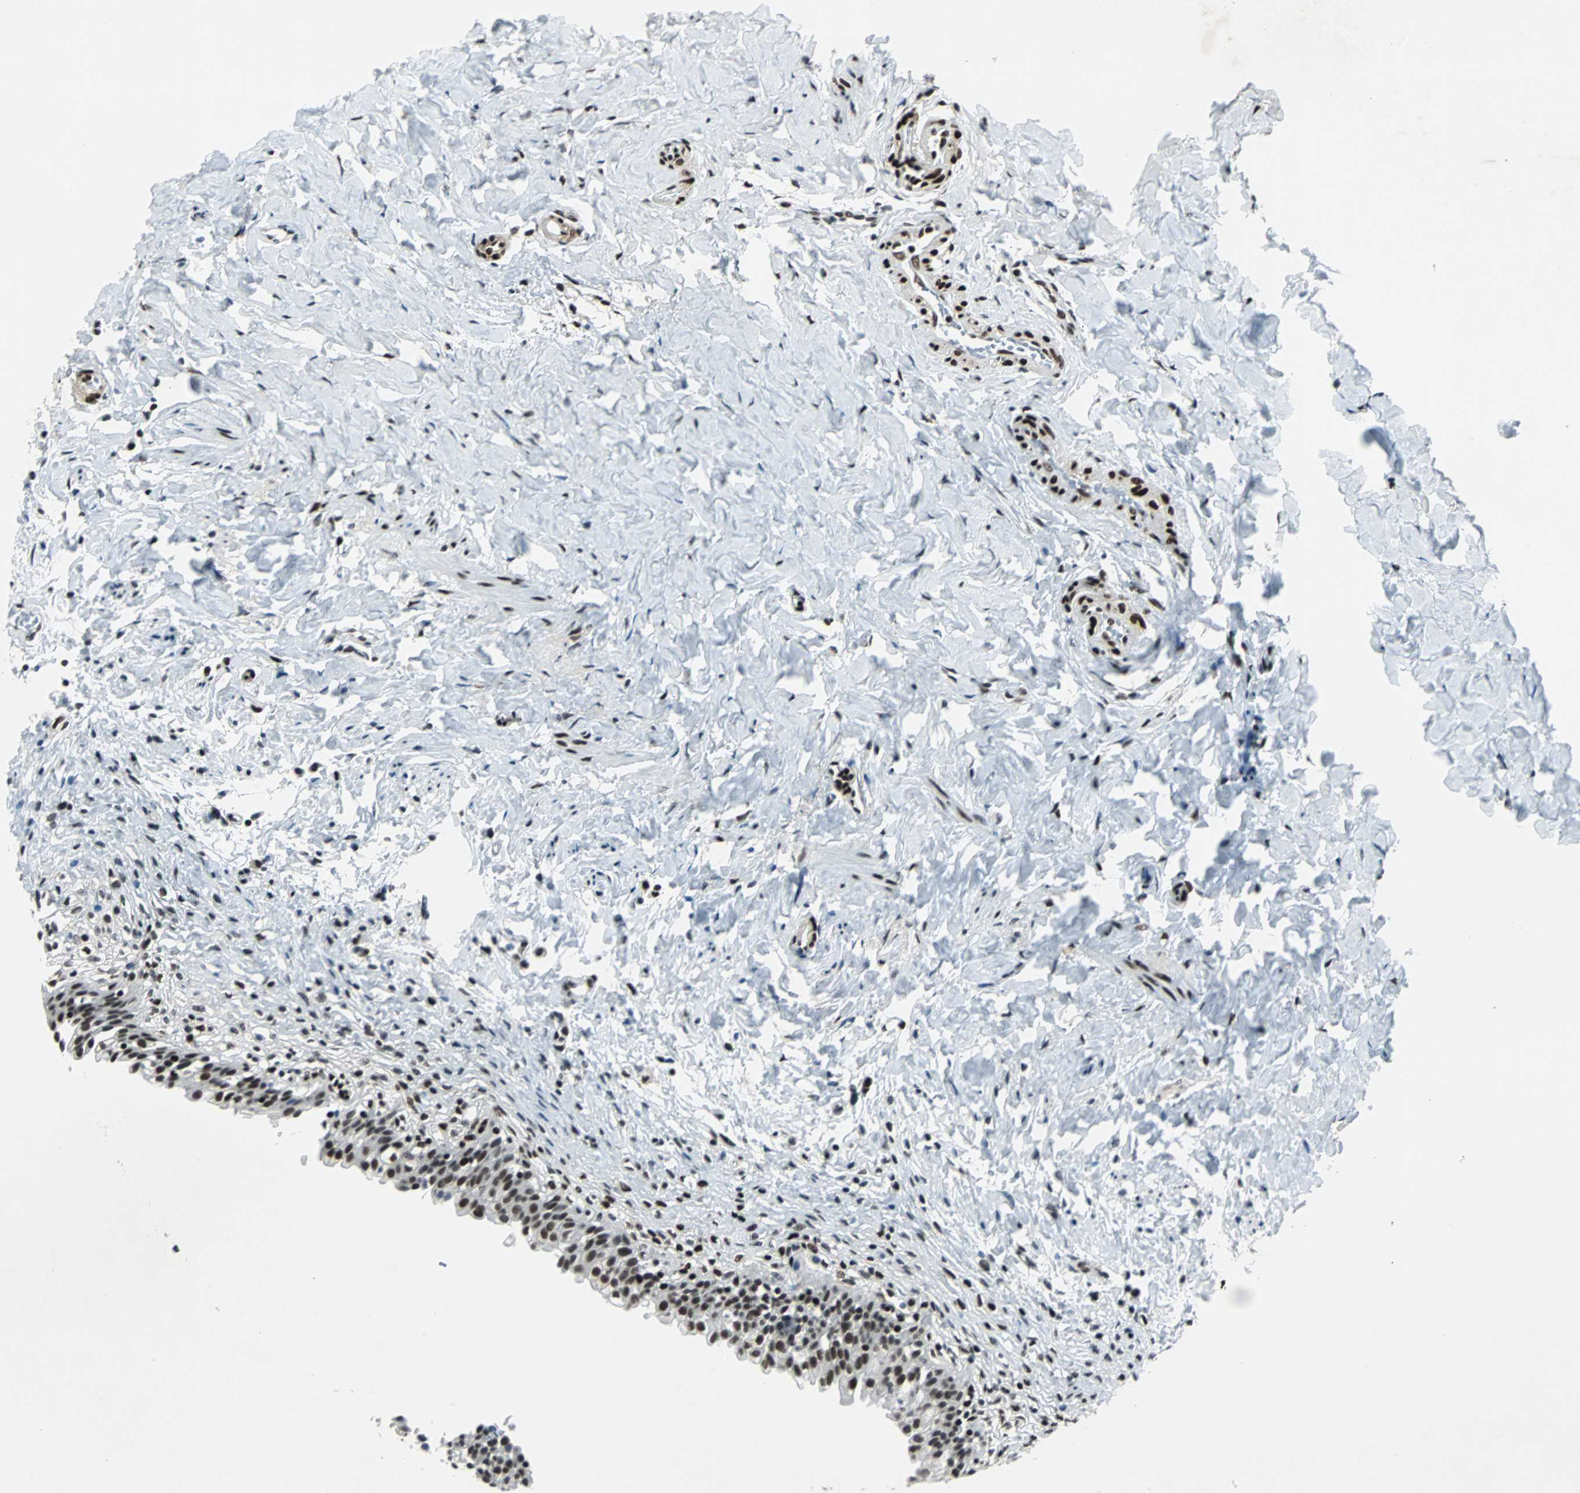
{"staining": {"intensity": "strong", "quantity": ">75%", "location": "nuclear"}, "tissue": "urinary bladder", "cell_type": "Urothelial cells", "image_type": "normal", "snomed": [{"axis": "morphology", "description": "Normal tissue, NOS"}, {"axis": "morphology", "description": "Inflammation, NOS"}, {"axis": "topography", "description": "Urinary bladder"}], "caption": "High-magnification brightfield microscopy of unremarkable urinary bladder stained with DAB (3,3'-diaminobenzidine) (brown) and counterstained with hematoxylin (blue). urothelial cells exhibit strong nuclear positivity is appreciated in approximately>75% of cells.", "gene": "MEF2D", "patient": {"sex": "female", "age": 80}}